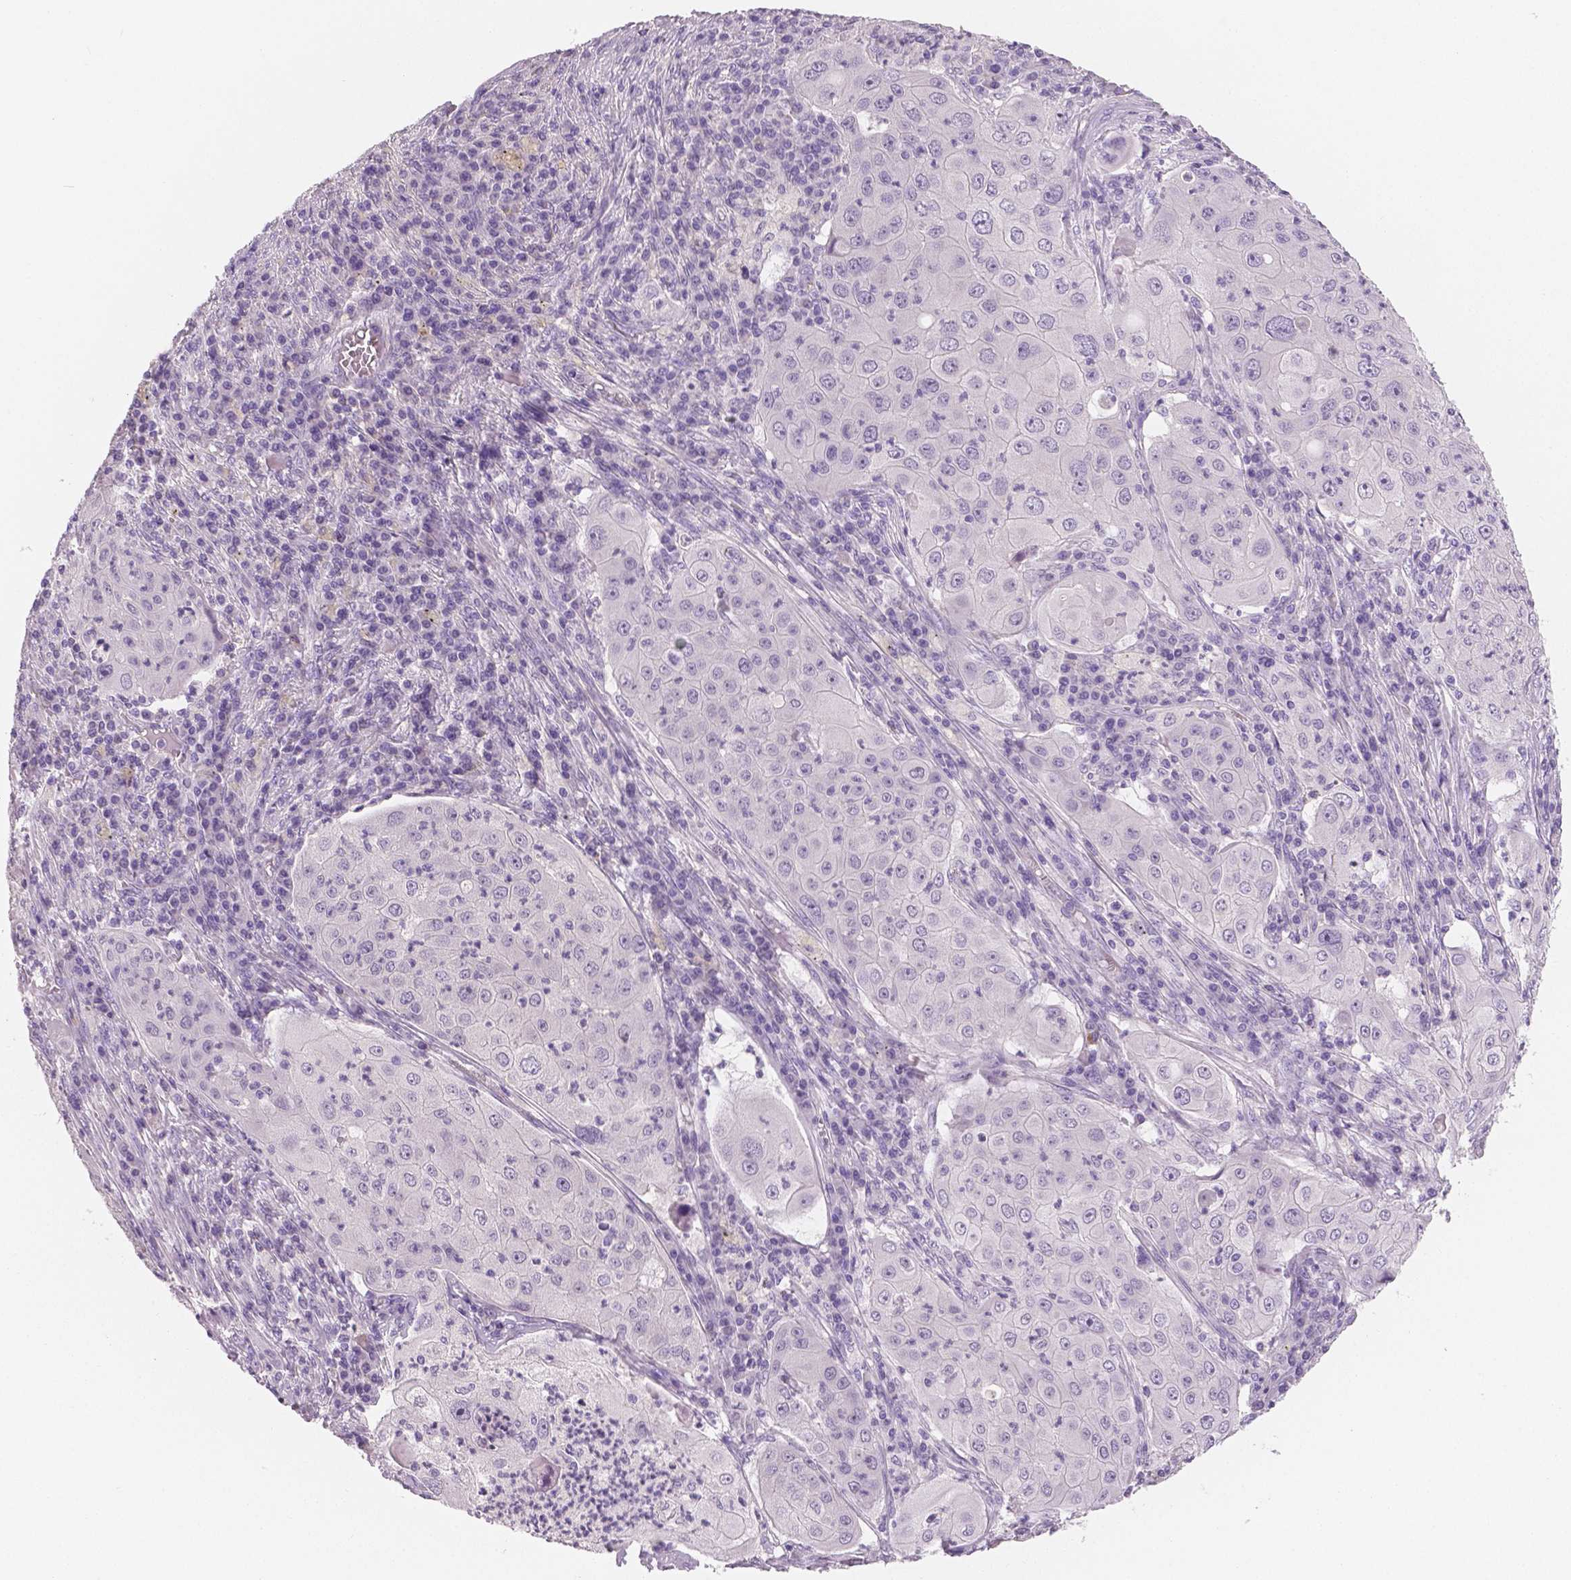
{"staining": {"intensity": "negative", "quantity": "none", "location": "none"}, "tissue": "lung cancer", "cell_type": "Tumor cells", "image_type": "cancer", "snomed": [{"axis": "morphology", "description": "Squamous cell carcinoma, NOS"}, {"axis": "topography", "description": "Lung"}], "caption": "Immunohistochemistry image of human lung squamous cell carcinoma stained for a protein (brown), which shows no expression in tumor cells. Nuclei are stained in blue.", "gene": "TSPAN7", "patient": {"sex": "female", "age": 59}}